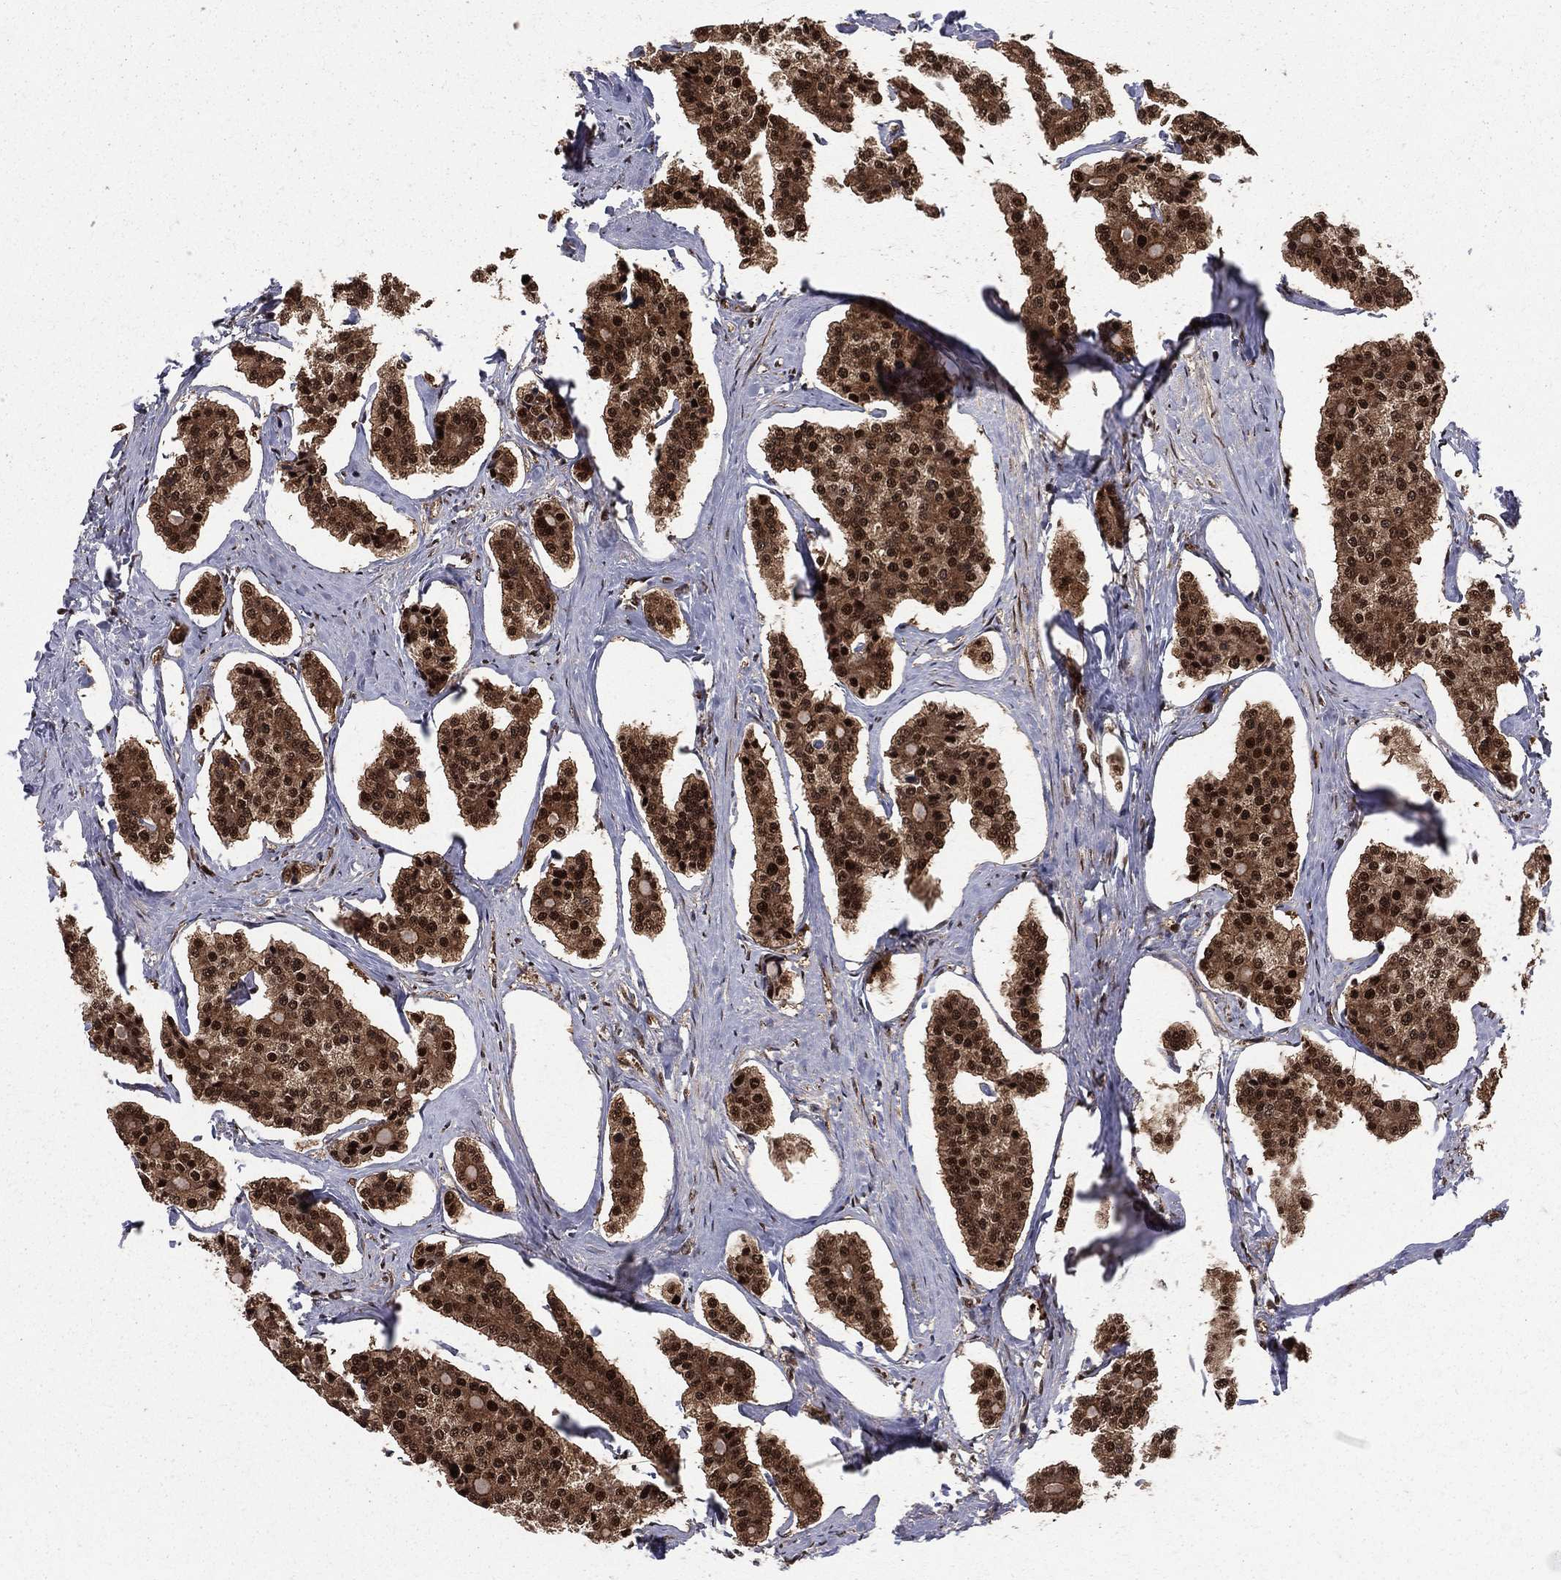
{"staining": {"intensity": "strong", "quantity": ">75%", "location": "cytoplasmic/membranous,nuclear"}, "tissue": "carcinoid", "cell_type": "Tumor cells", "image_type": "cancer", "snomed": [{"axis": "morphology", "description": "Carcinoid, malignant, NOS"}, {"axis": "topography", "description": "Small intestine"}], "caption": "The image demonstrates immunohistochemical staining of carcinoid (malignant). There is strong cytoplasmic/membranous and nuclear expression is seen in approximately >75% of tumor cells.", "gene": "COPS4", "patient": {"sex": "female", "age": 65}}